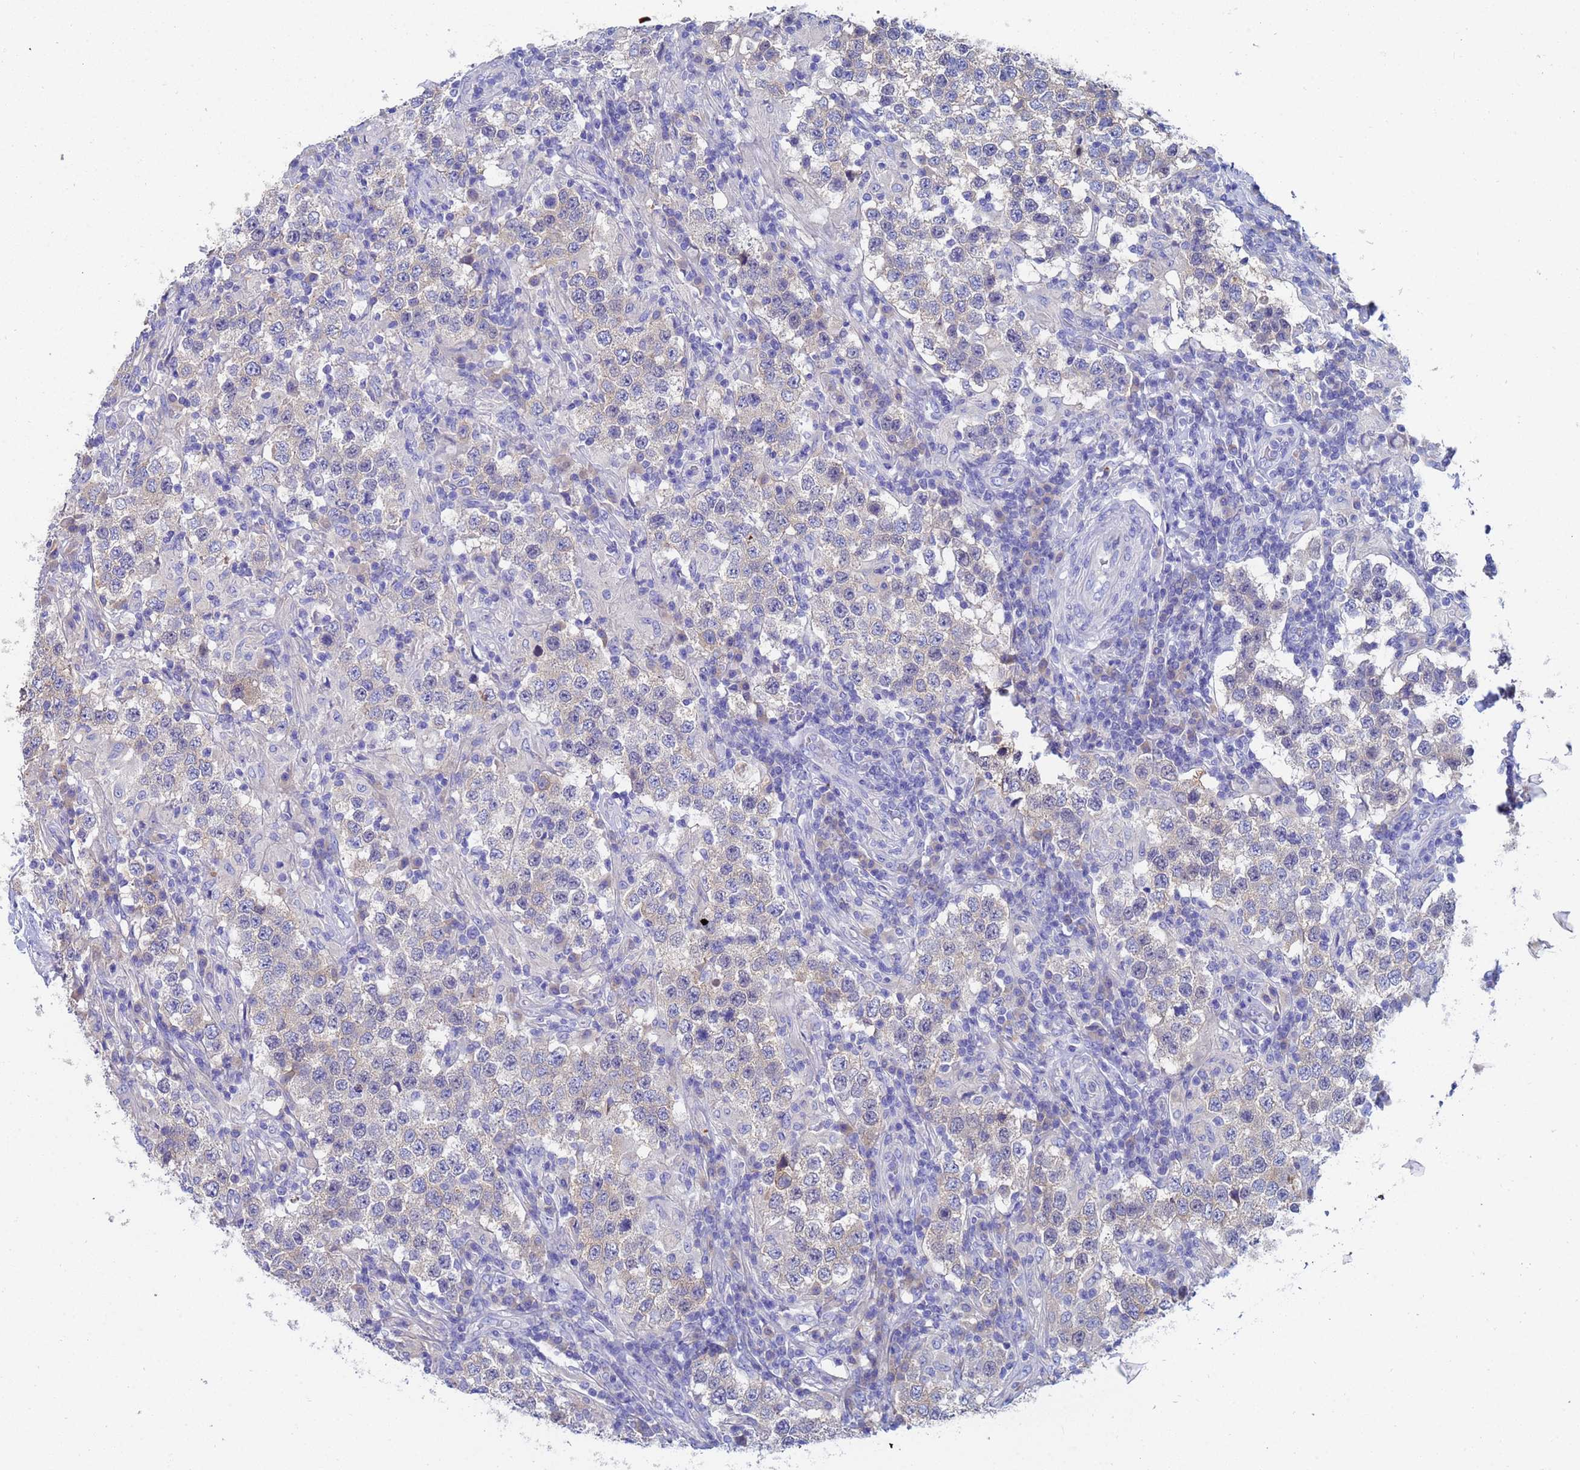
{"staining": {"intensity": "negative", "quantity": "none", "location": "none"}, "tissue": "testis cancer", "cell_type": "Tumor cells", "image_type": "cancer", "snomed": [{"axis": "morphology", "description": "Seminoma, NOS"}, {"axis": "morphology", "description": "Carcinoma, Embryonal, NOS"}, {"axis": "topography", "description": "Testis"}], "caption": "The IHC image has no significant expression in tumor cells of testis cancer (seminoma) tissue. Brightfield microscopy of immunohistochemistry (IHC) stained with DAB (brown) and hematoxylin (blue), captured at high magnification.", "gene": "UBE2O", "patient": {"sex": "male", "age": 41}}